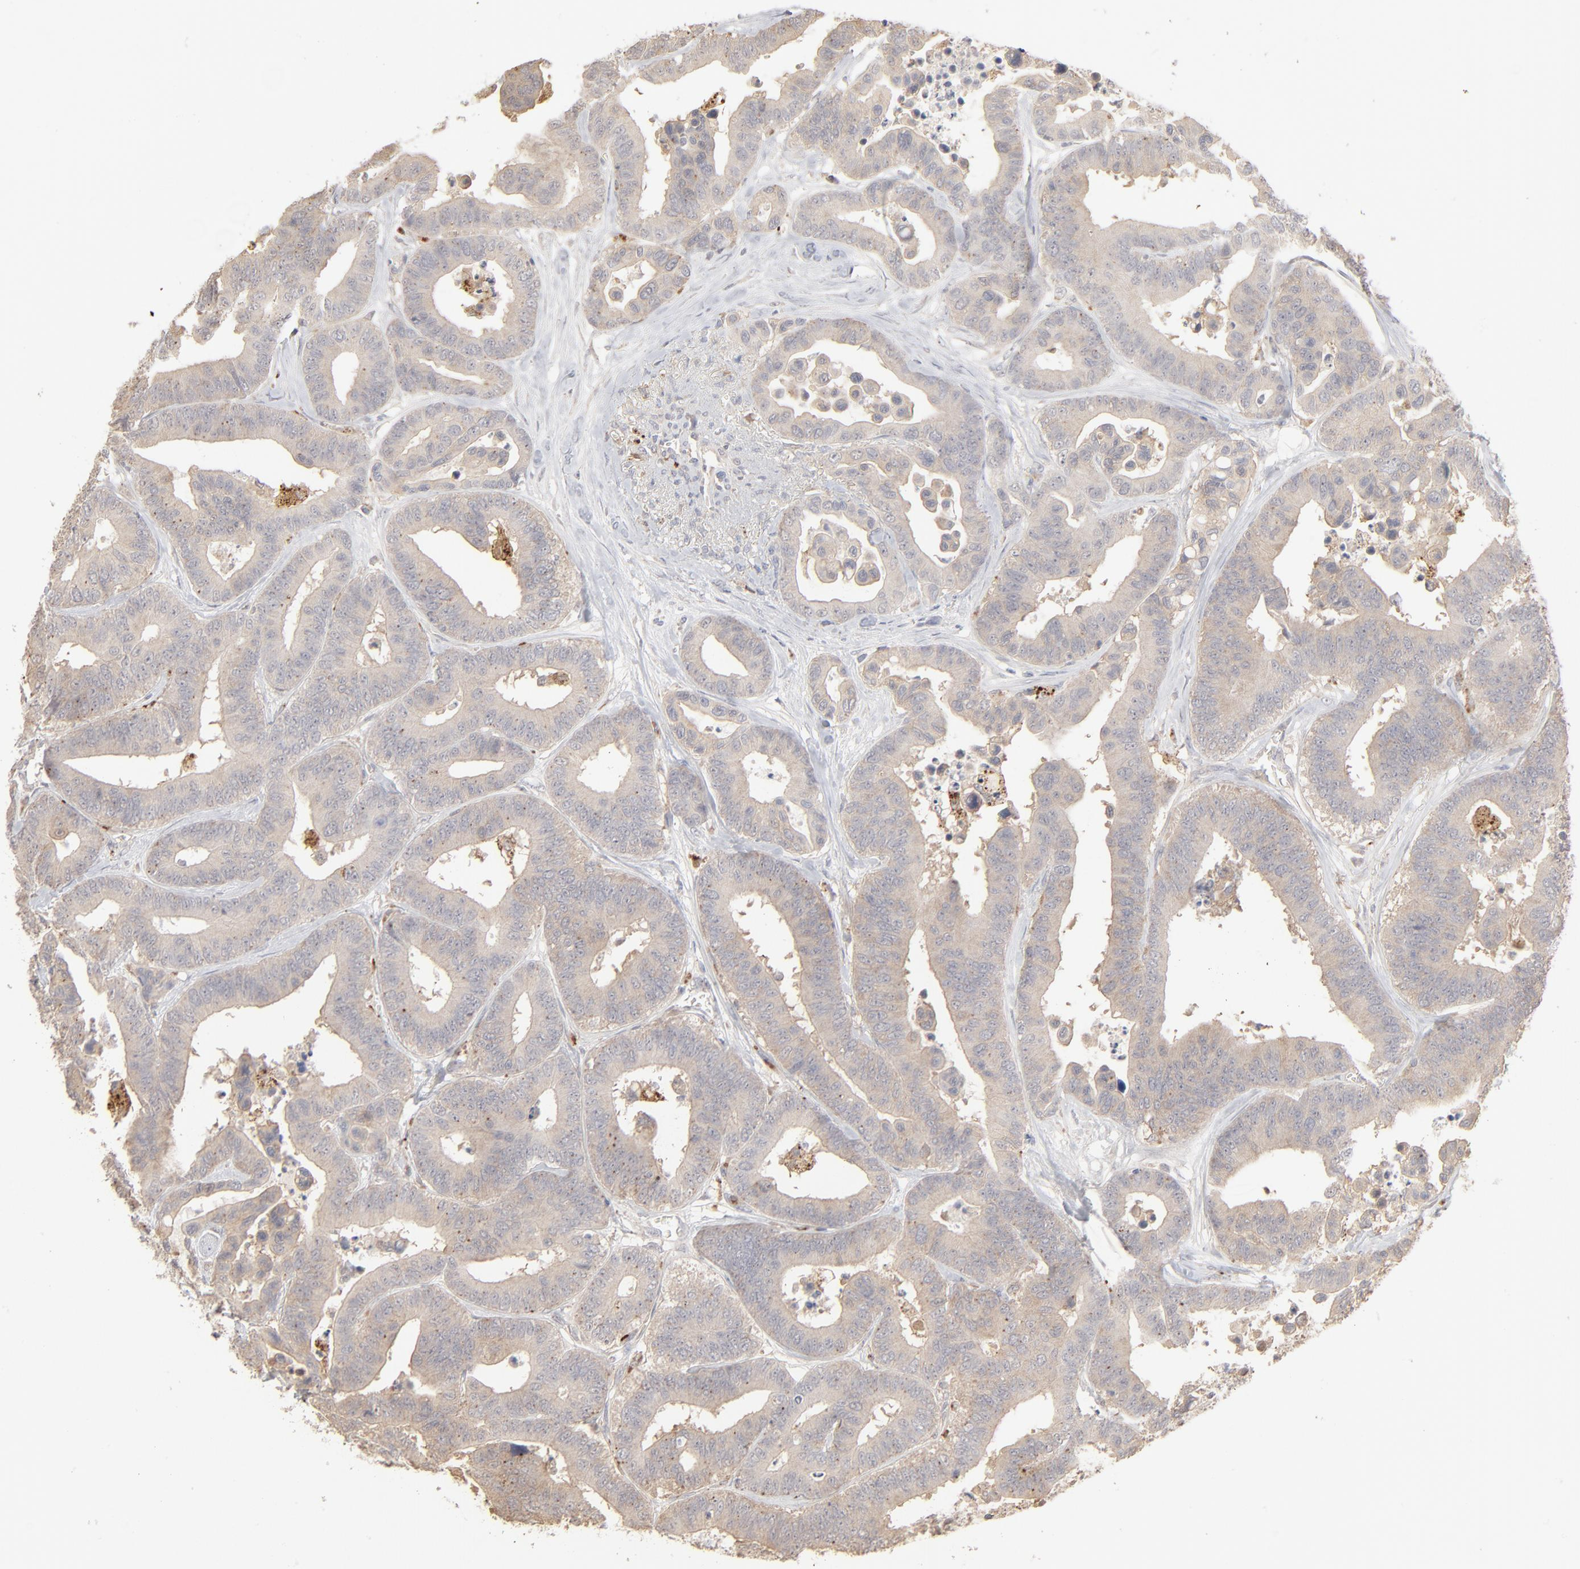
{"staining": {"intensity": "negative", "quantity": "none", "location": "none"}, "tissue": "colorectal cancer", "cell_type": "Tumor cells", "image_type": "cancer", "snomed": [{"axis": "morphology", "description": "Adenocarcinoma, NOS"}, {"axis": "topography", "description": "Colon"}], "caption": "Immunohistochemistry (IHC) of human adenocarcinoma (colorectal) shows no positivity in tumor cells. The staining was performed using DAB (3,3'-diaminobenzidine) to visualize the protein expression in brown, while the nuclei were stained in blue with hematoxylin (Magnification: 20x).", "gene": "POMT2", "patient": {"sex": "male", "age": 82}}